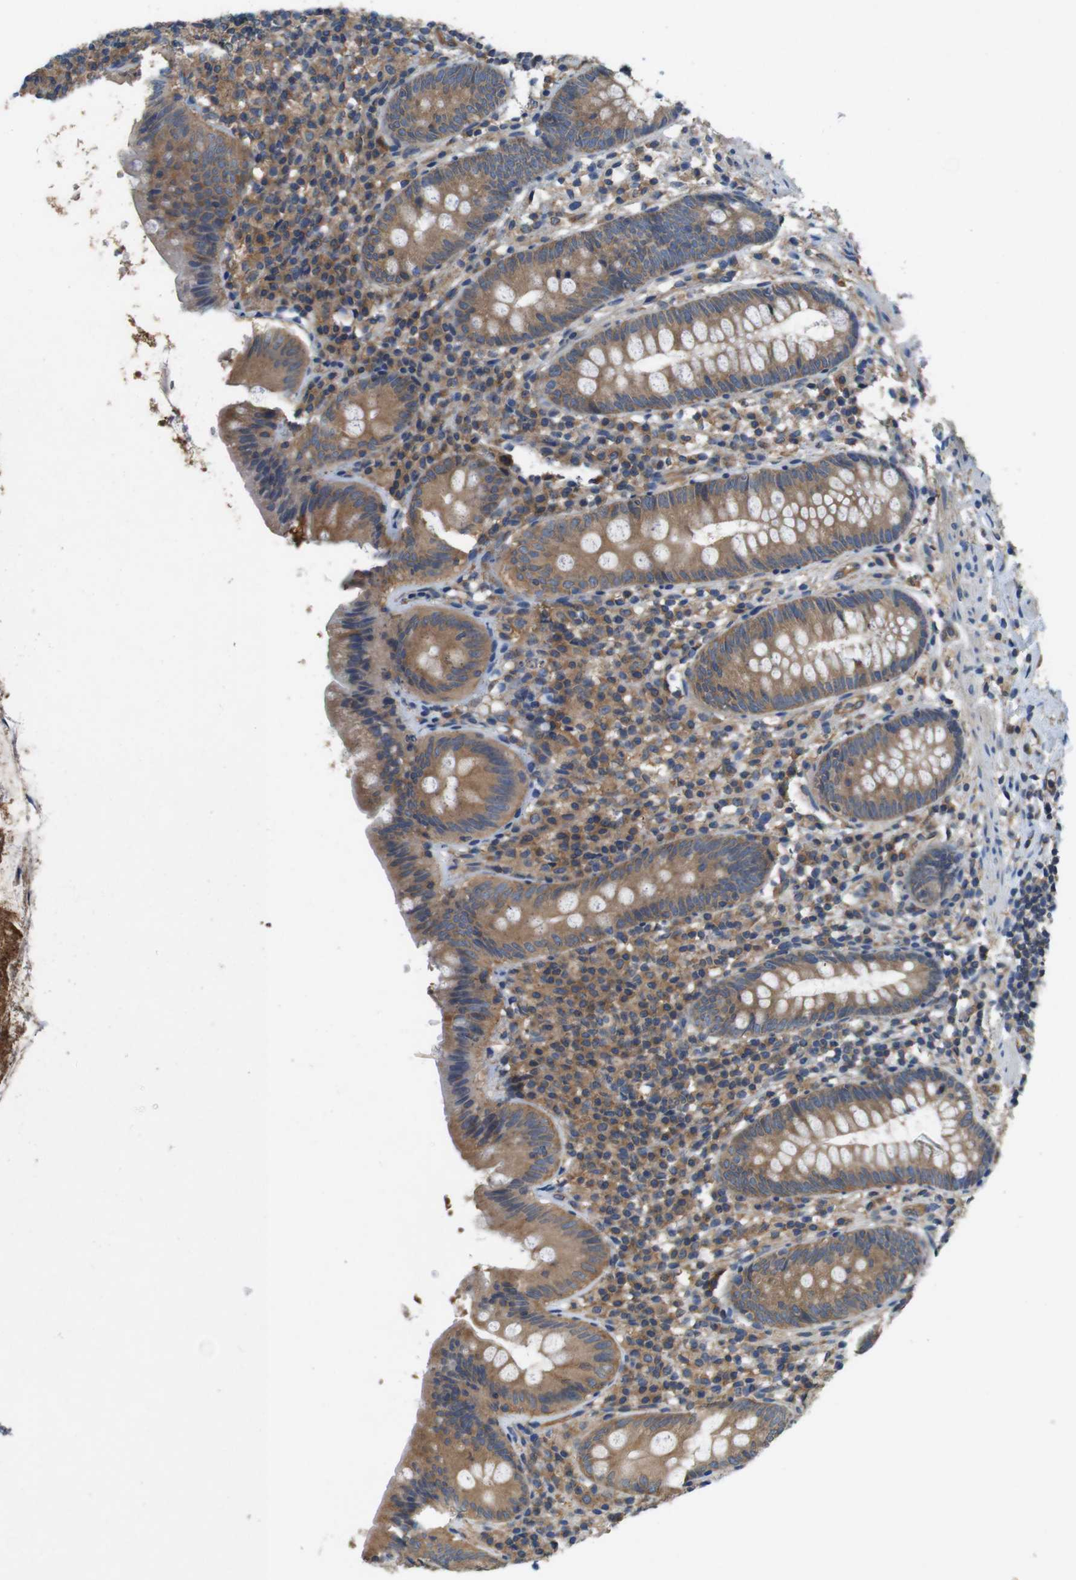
{"staining": {"intensity": "moderate", "quantity": ">75%", "location": "cytoplasmic/membranous"}, "tissue": "appendix", "cell_type": "Glandular cells", "image_type": "normal", "snomed": [{"axis": "morphology", "description": "Normal tissue, NOS"}, {"axis": "topography", "description": "Appendix"}], "caption": "Immunohistochemical staining of normal human appendix displays medium levels of moderate cytoplasmic/membranous expression in about >75% of glandular cells.", "gene": "DCTN1", "patient": {"sex": "male", "age": 52}}